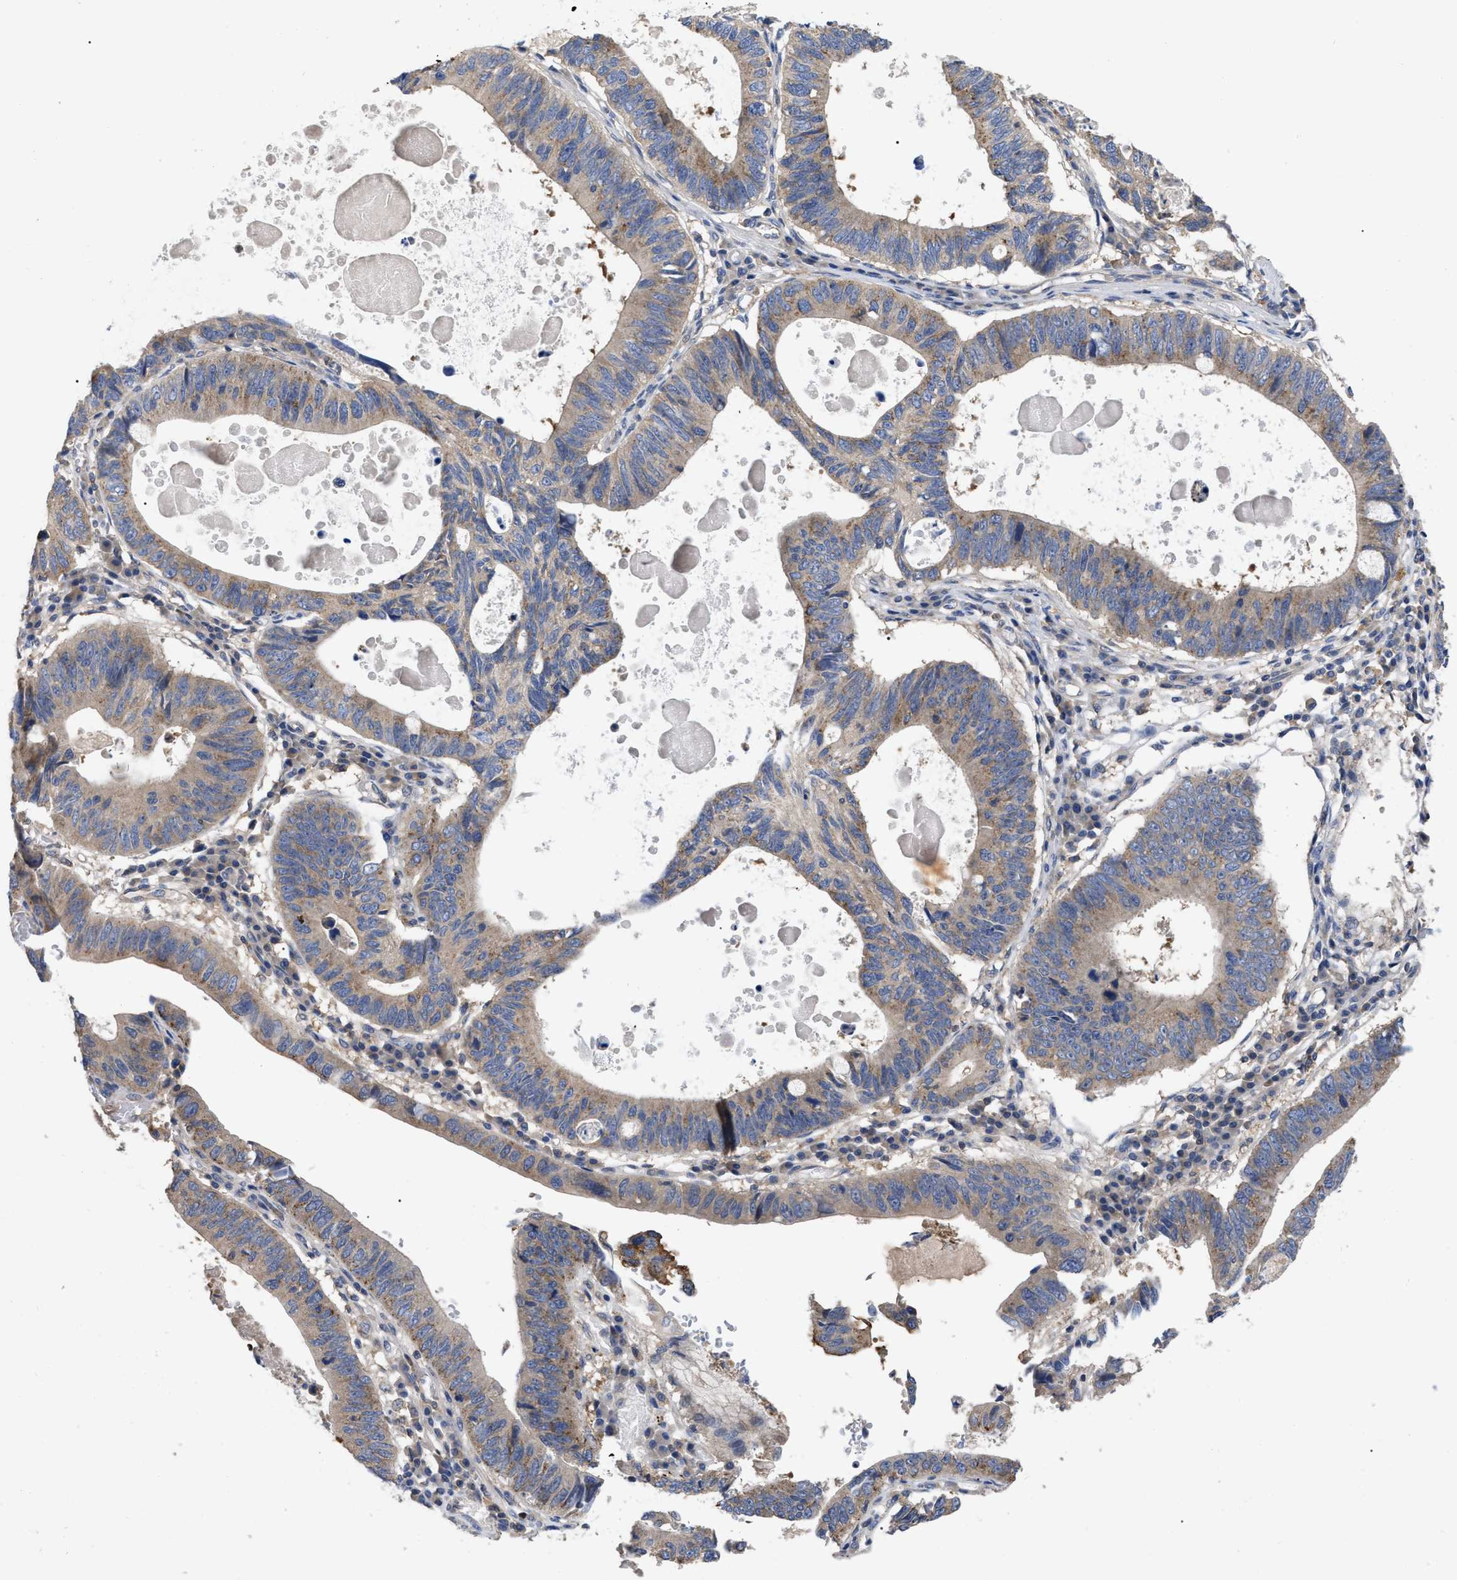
{"staining": {"intensity": "weak", "quantity": "25%-75%", "location": "cytoplasmic/membranous"}, "tissue": "stomach cancer", "cell_type": "Tumor cells", "image_type": "cancer", "snomed": [{"axis": "morphology", "description": "Adenocarcinoma, NOS"}, {"axis": "topography", "description": "Stomach"}], "caption": "Stomach cancer stained for a protein displays weak cytoplasmic/membranous positivity in tumor cells.", "gene": "RAP1GDS1", "patient": {"sex": "male", "age": 59}}